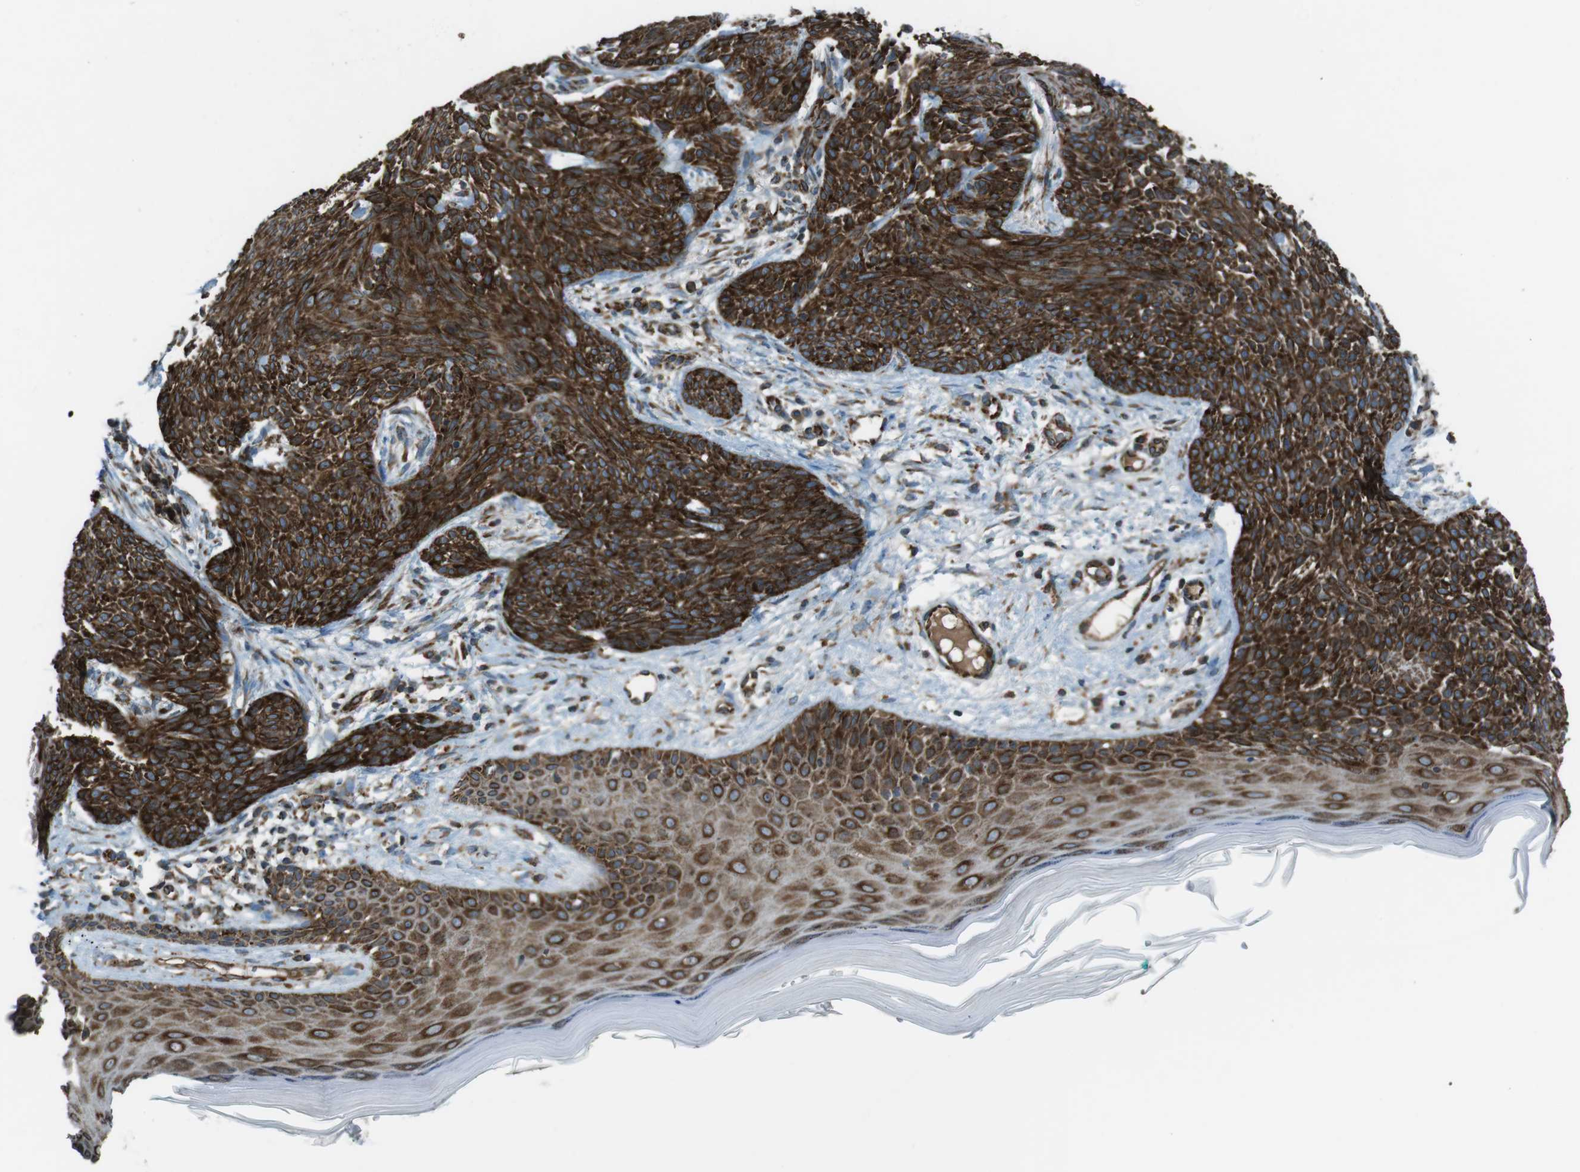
{"staining": {"intensity": "strong", "quantity": ">75%", "location": "cytoplasmic/membranous"}, "tissue": "skin cancer", "cell_type": "Tumor cells", "image_type": "cancer", "snomed": [{"axis": "morphology", "description": "Basal cell carcinoma"}, {"axis": "topography", "description": "Skin"}], "caption": "Human skin cancer stained with a brown dye demonstrates strong cytoplasmic/membranous positive staining in about >75% of tumor cells.", "gene": "KTN1", "patient": {"sex": "female", "age": 59}}